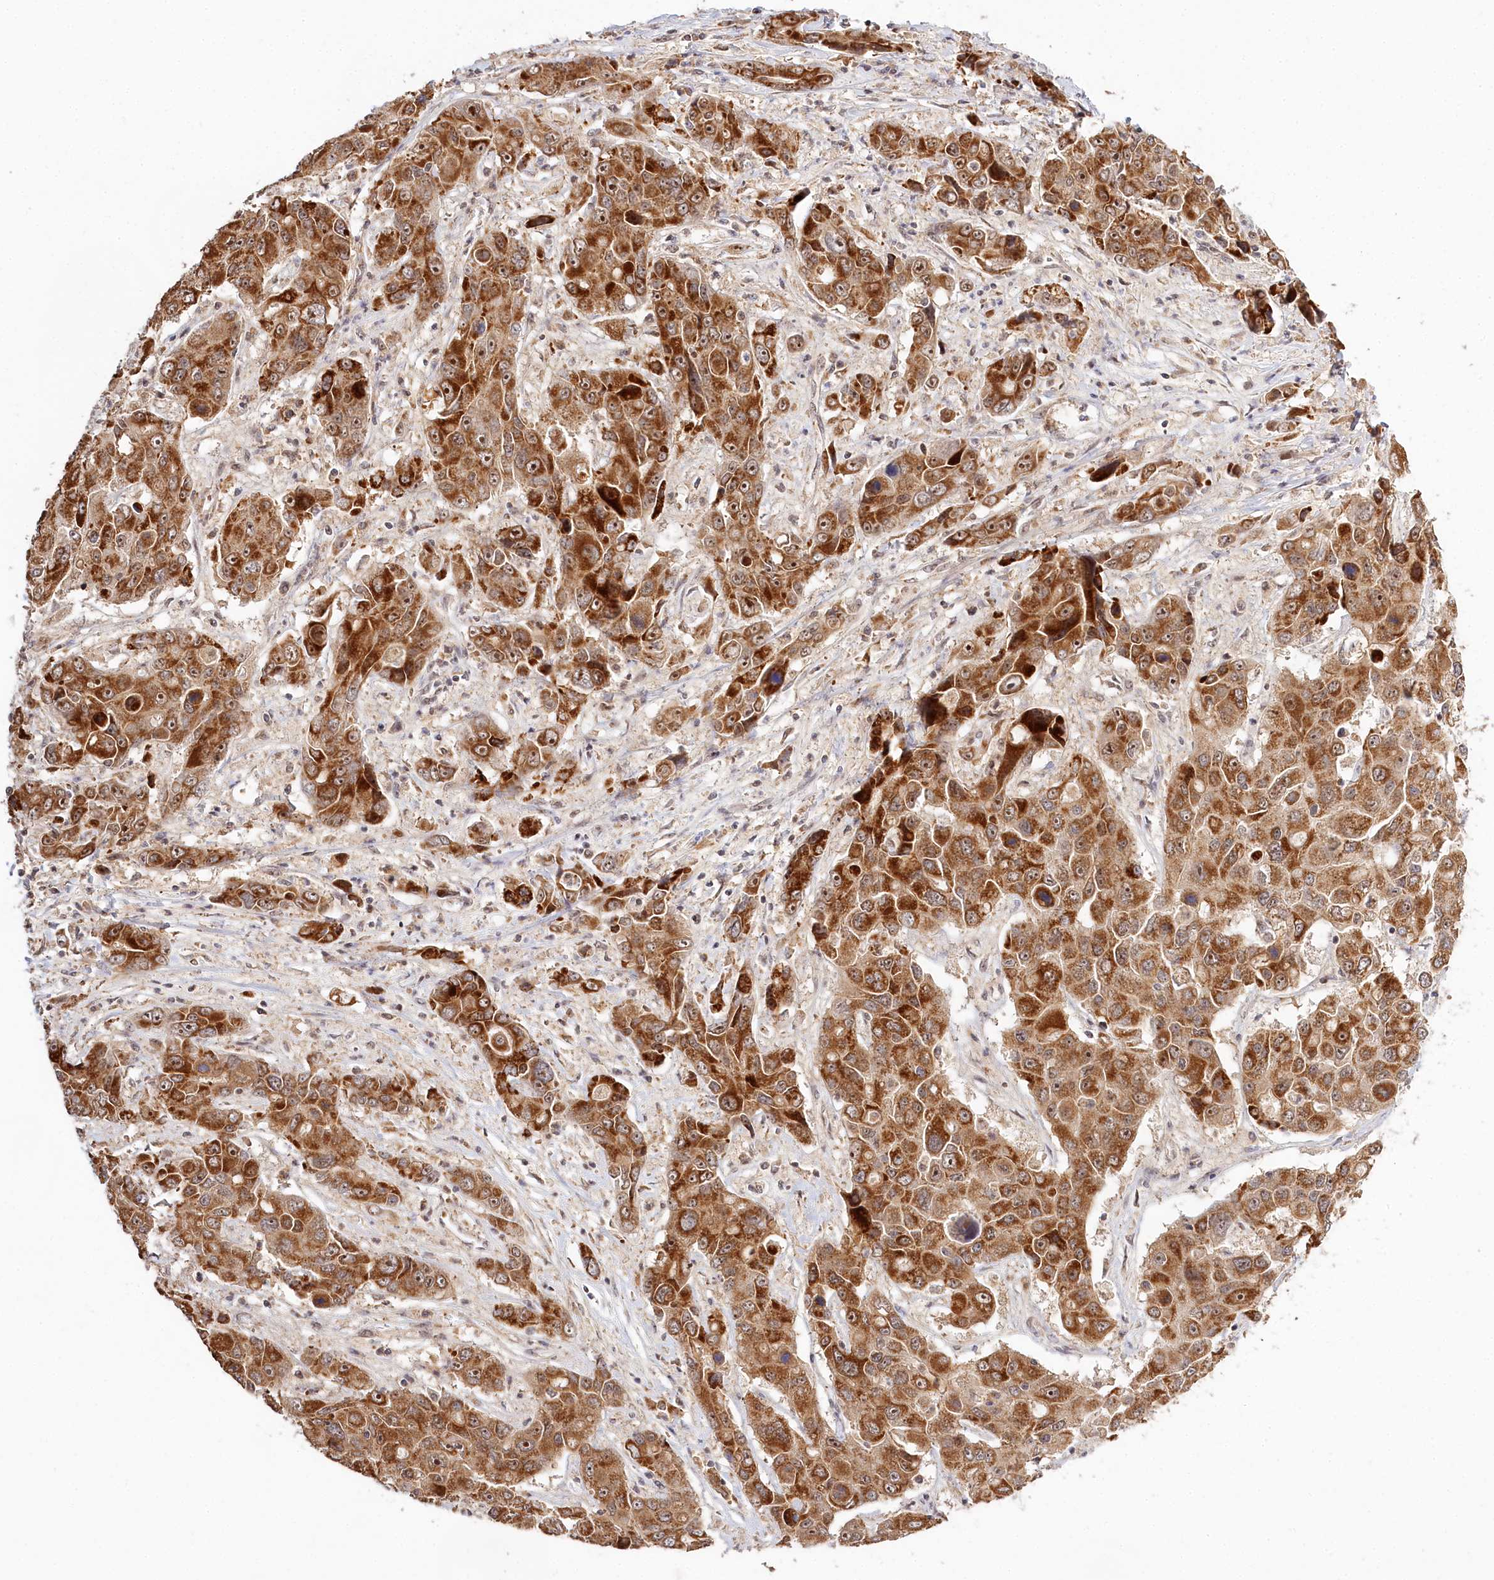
{"staining": {"intensity": "moderate", "quantity": ">75%", "location": "cytoplasmic/membranous,nuclear"}, "tissue": "liver cancer", "cell_type": "Tumor cells", "image_type": "cancer", "snomed": [{"axis": "morphology", "description": "Cholangiocarcinoma"}, {"axis": "topography", "description": "Liver"}], "caption": "This photomicrograph reveals IHC staining of liver cancer (cholangiocarcinoma), with medium moderate cytoplasmic/membranous and nuclear expression in about >75% of tumor cells.", "gene": "RTN4IP1", "patient": {"sex": "male", "age": 67}}